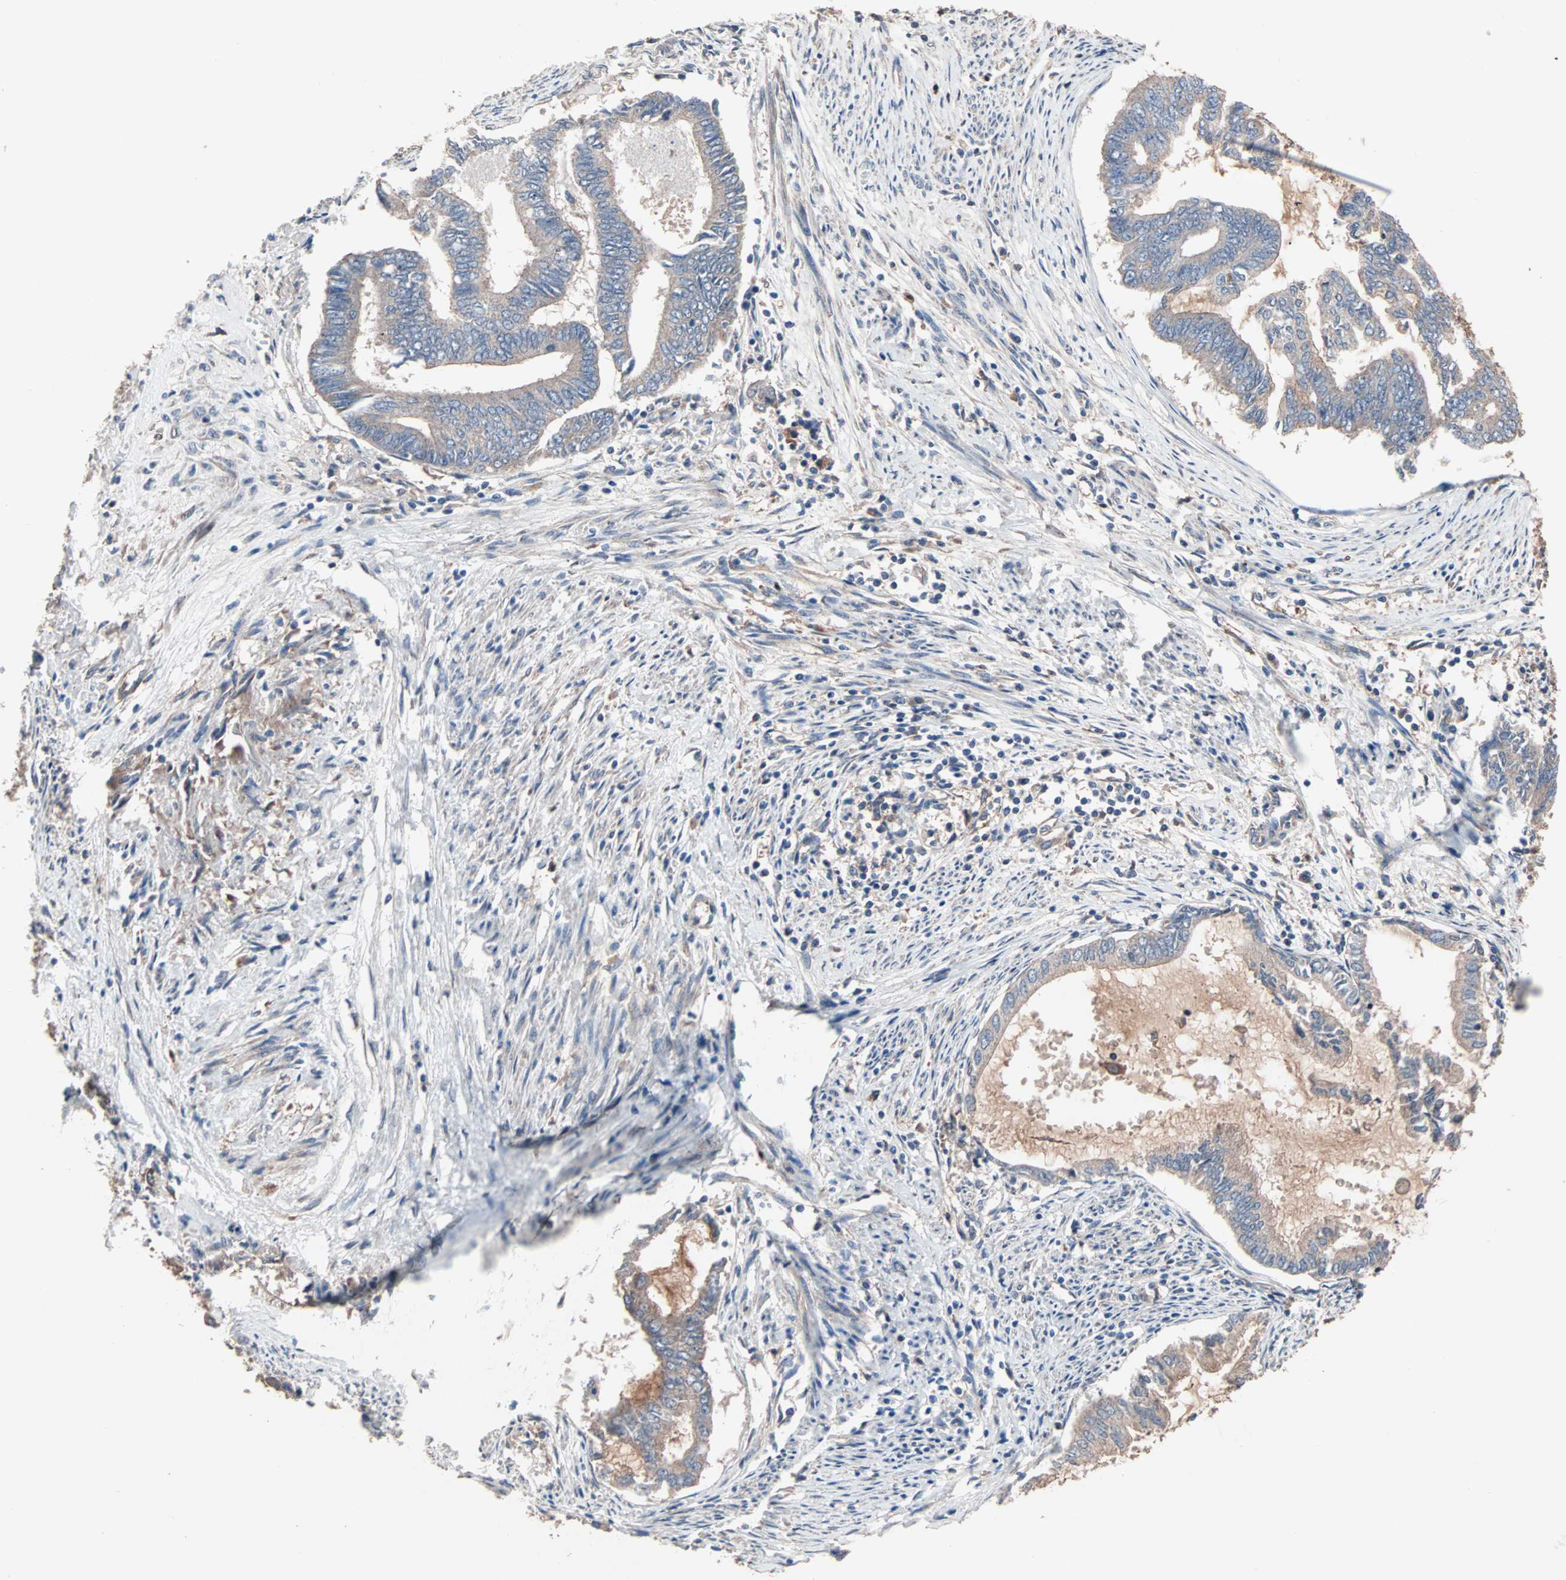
{"staining": {"intensity": "weak", "quantity": "25%-75%", "location": "cytoplasmic/membranous"}, "tissue": "endometrial cancer", "cell_type": "Tumor cells", "image_type": "cancer", "snomed": [{"axis": "morphology", "description": "Adenocarcinoma, NOS"}, {"axis": "topography", "description": "Endometrium"}], "caption": "Endometrial cancer tissue exhibits weak cytoplasmic/membranous positivity in approximately 25%-75% of tumor cells, visualized by immunohistochemistry. (Stains: DAB in brown, nuclei in blue, Microscopy: brightfield microscopy at high magnification).", "gene": "ATG7", "patient": {"sex": "female", "age": 86}}